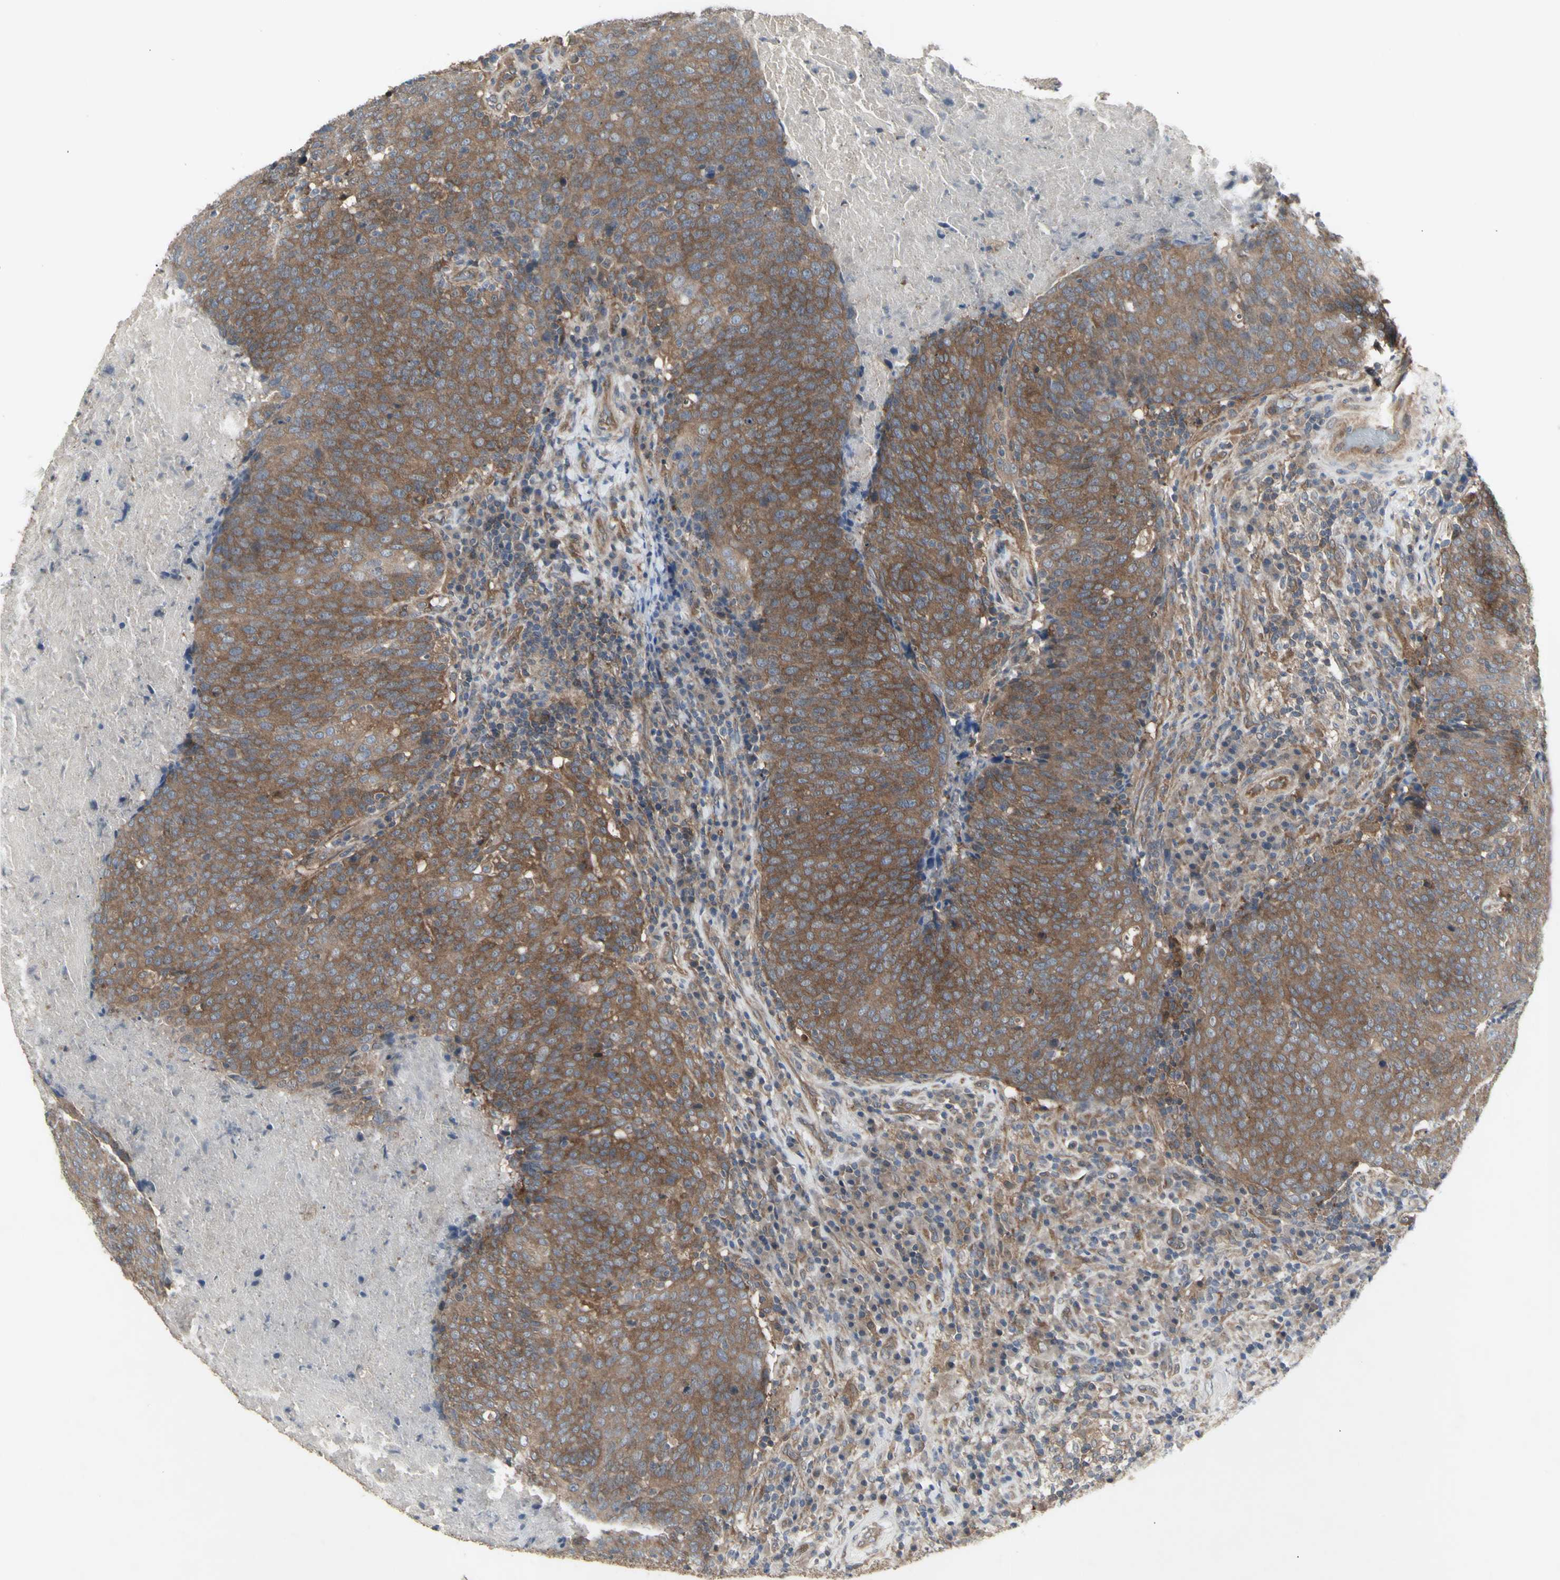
{"staining": {"intensity": "moderate", "quantity": ">75%", "location": "cytoplasmic/membranous"}, "tissue": "head and neck cancer", "cell_type": "Tumor cells", "image_type": "cancer", "snomed": [{"axis": "morphology", "description": "Squamous cell carcinoma, NOS"}, {"axis": "morphology", "description": "Squamous cell carcinoma, metastatic, NOS"}, {"axis": "topography", "description": "Lymph node"}, {"axis": "topography", "description": "Head-Neck"}], "caption": "Tumor cells exhibit medium levels of moderate cytoplasmic/membranous expression in approximately >75% of cells in human head and neck cancer. (DAB IHC, brown staining for protein, blue staining for nuclei).", "gene": "CHURC1-FNTB", "patient": {"sex": "male", "age": 62}}